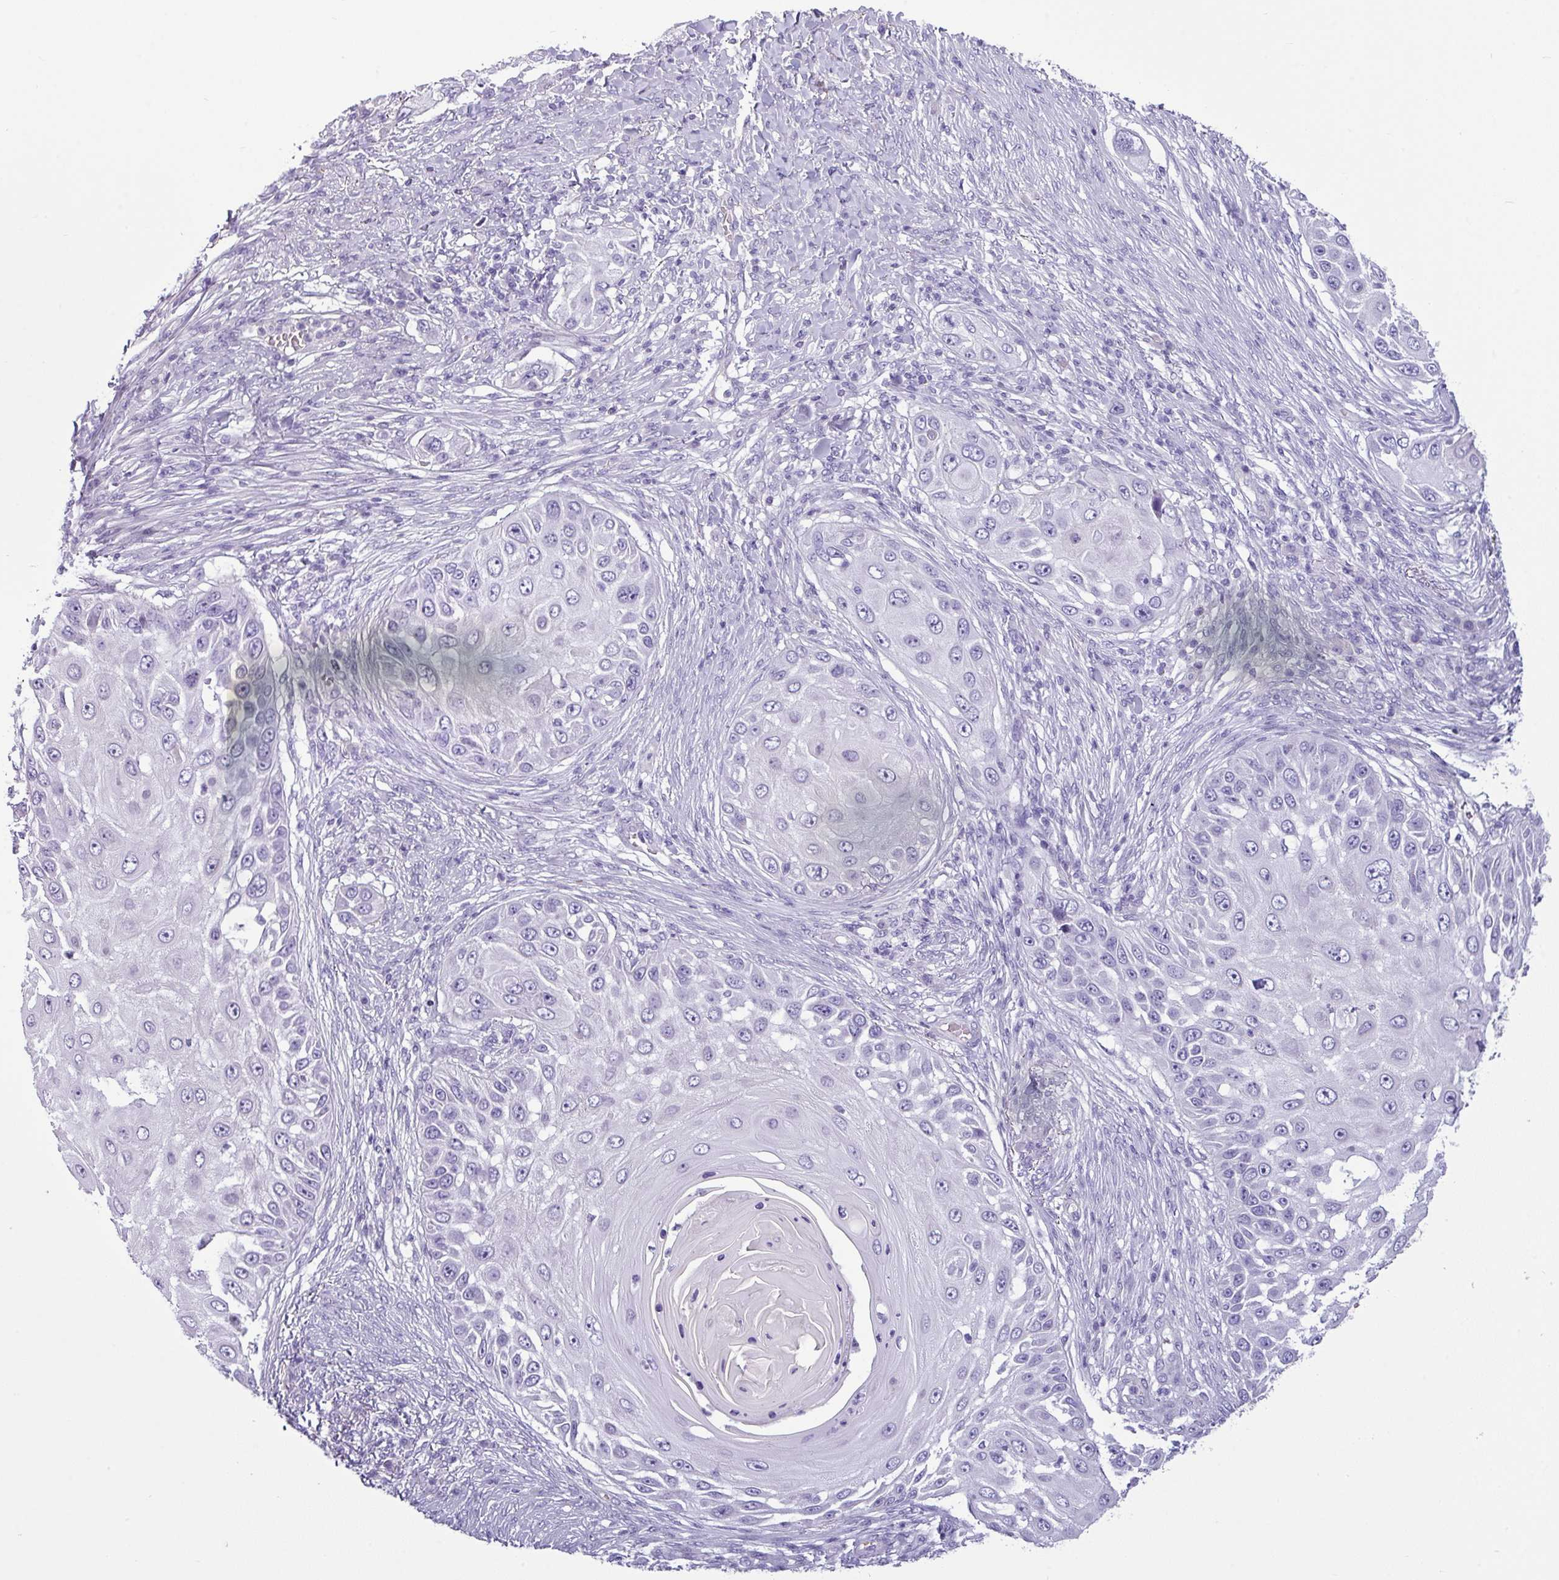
{"staining": {"intensity": "negative", "quantity": "none", "location": "none"}, "tissue": "skin cancer", "cell_type": "Tumor cells", "image_type": "cancer", "snomed": [{"axis": "morphology", "description": "Squamous cell carcinoma, NOS"}, {"axis": "topography", "description": "Skin"}], "caption": "DAB immunohistochemical staining of human skin cancer displays no significant positivity in tumor cells.", "gene": "VCX2", "patient": {"sex": "female", "age": 44}}